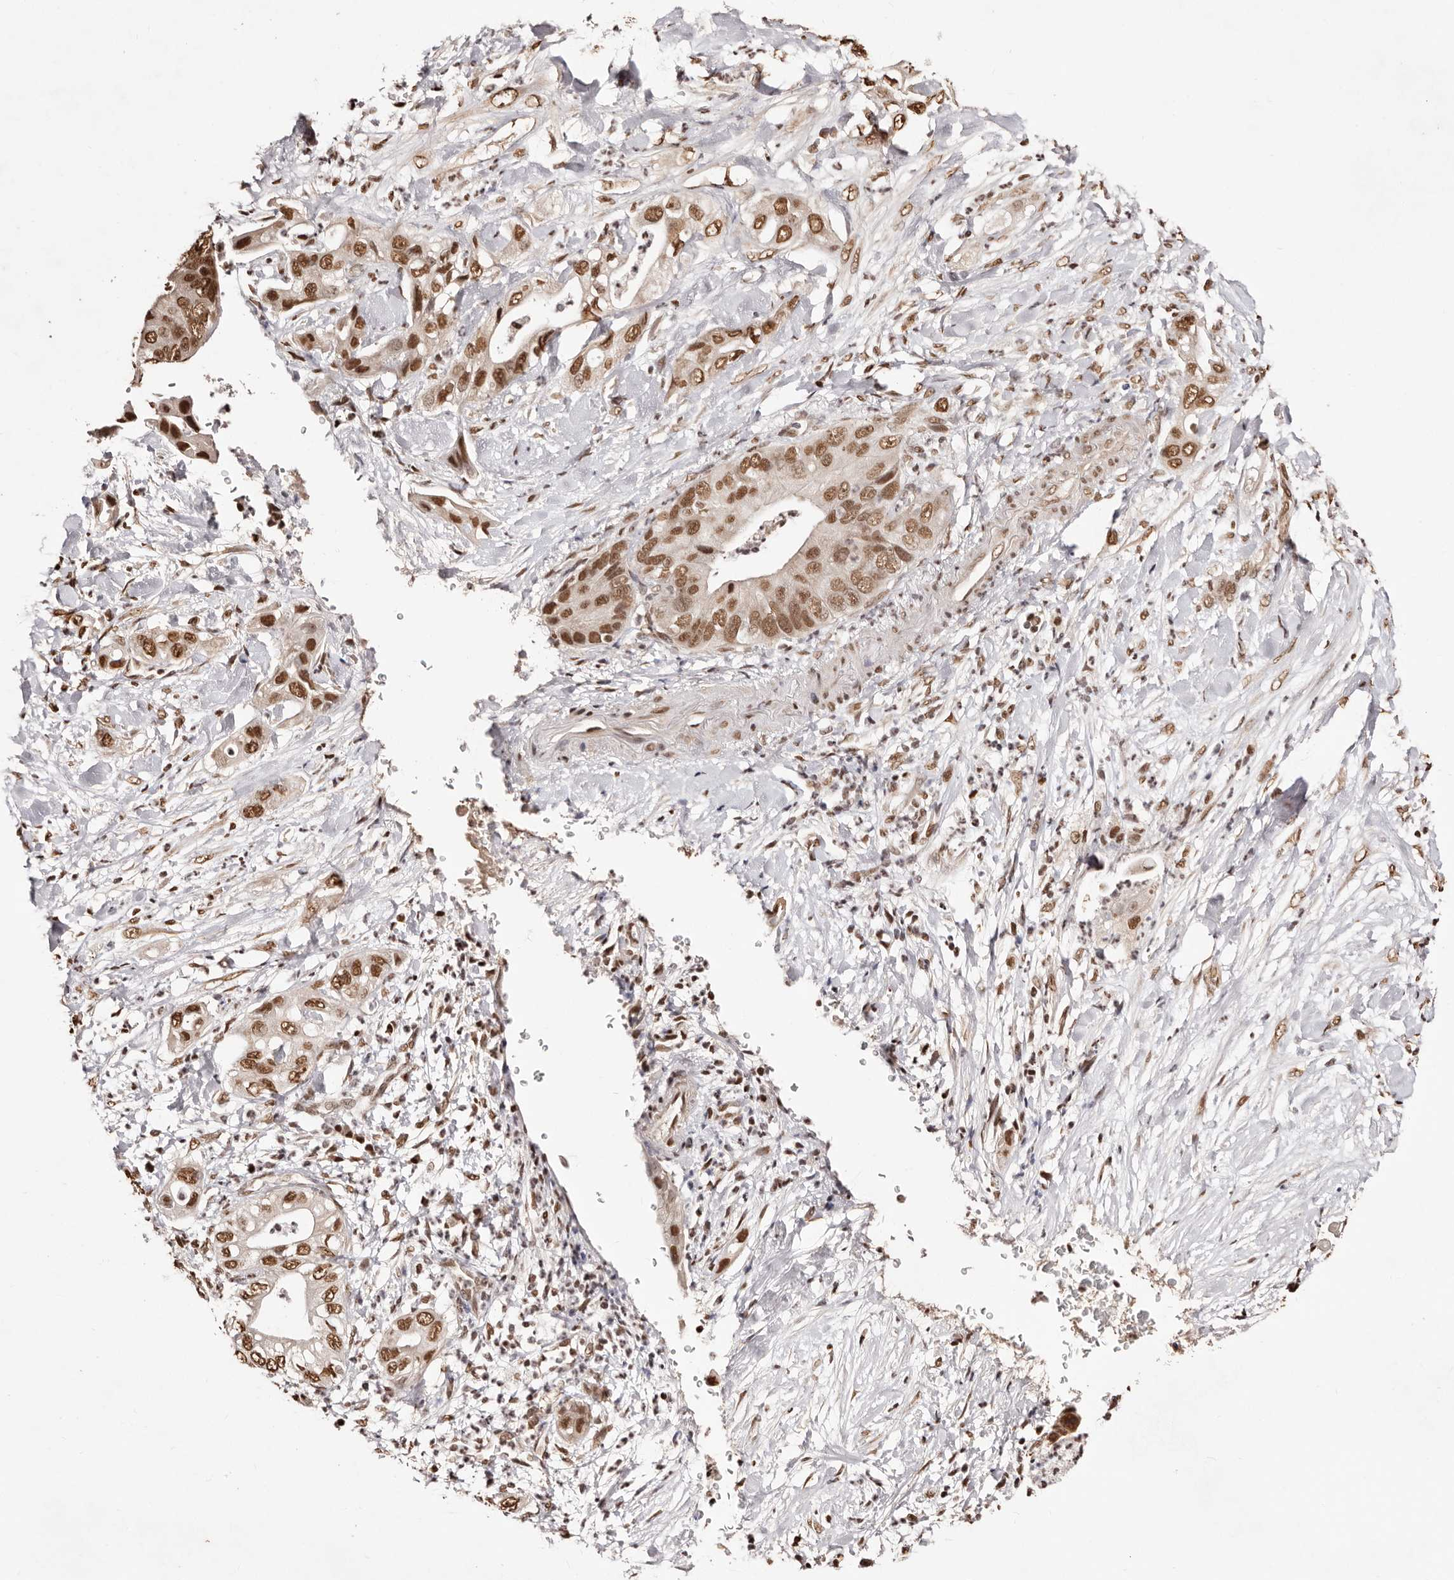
{"staining": {"intensity": "moderate", "quantity": ">75%", "location": "nuclear"}, "tissue": "pancreatic cancer", "cell_type": "Tumor cells", "image_type": "cancer", "snomed": [{"axis": "morphology", "description": "Adenocarcinoma, NOS"}, {"axis": "topography", "description": "Pancreas"}], "caption": "Protein analysis of pancreatic adenocarcinoma tissue shows moderate nuclear expression in approximately >75% of tumor cells. Nuclei are stained in blue.", "gene": "BICRAL", "patient": {"sex": "female", "age": 78}}